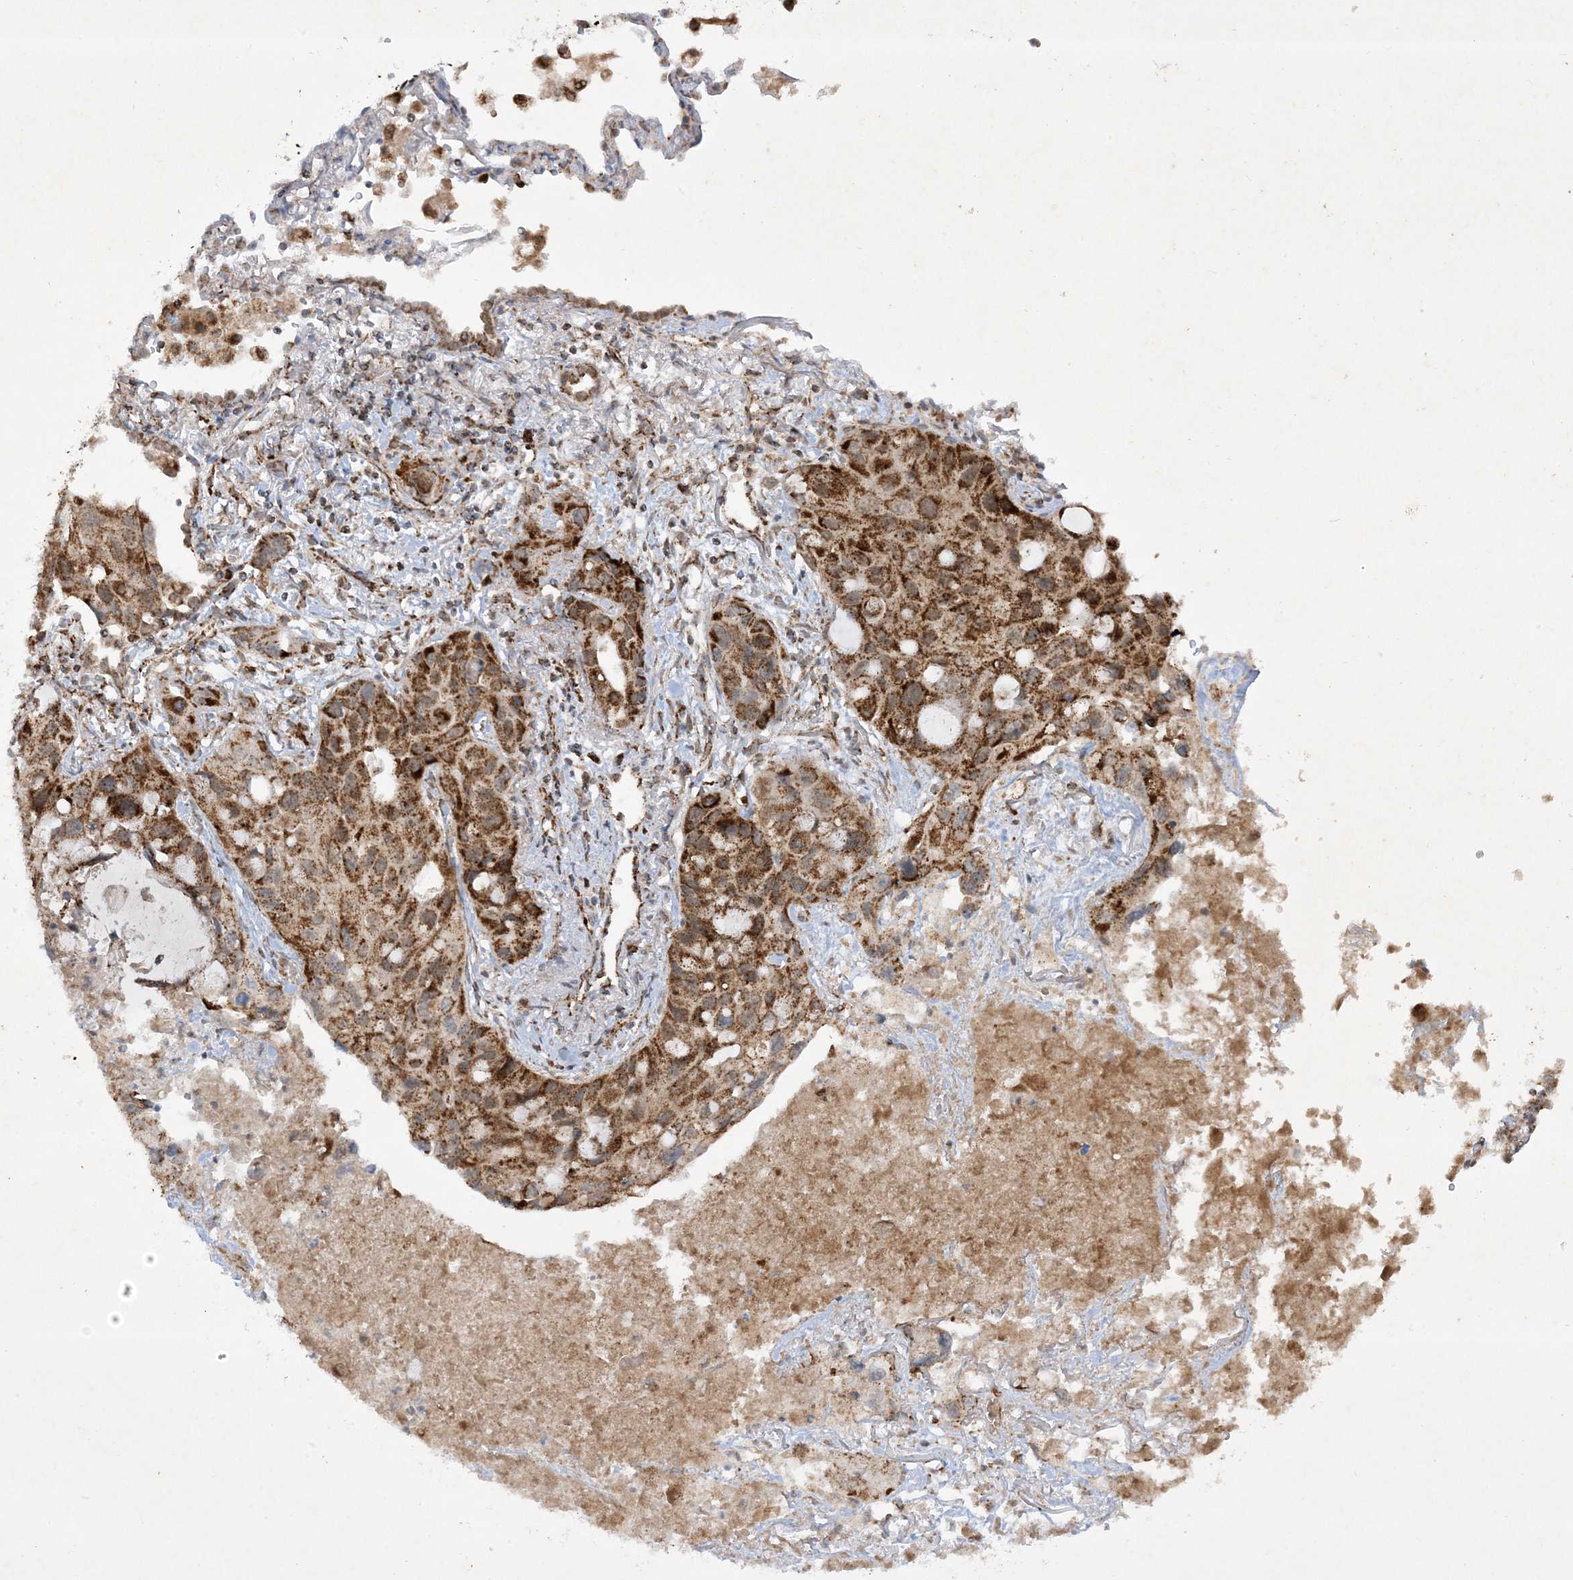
{"staining": {"intensity": "strong", "quantity": ">75%", "location": "cytoplasmic/membranous"}, "tissue": "lung cancer", "cell_type": "Tumor cells", "image_type": "cancer", "snomed": [{"axis": "morphology", "description": "Squamous cell carcinoma, NOS"}, {"axis": "topography", "description": "Lung"}], "caption": "Immunohistochemical staining of lung cancer (squamous cell carcinoma) shows high levels of strong cytoplasmic/membranous protein positivity in approximately >75% of tumor cells.", "gene": "NDUFAF3", "patient": {"sex": "female", "age": 73}}